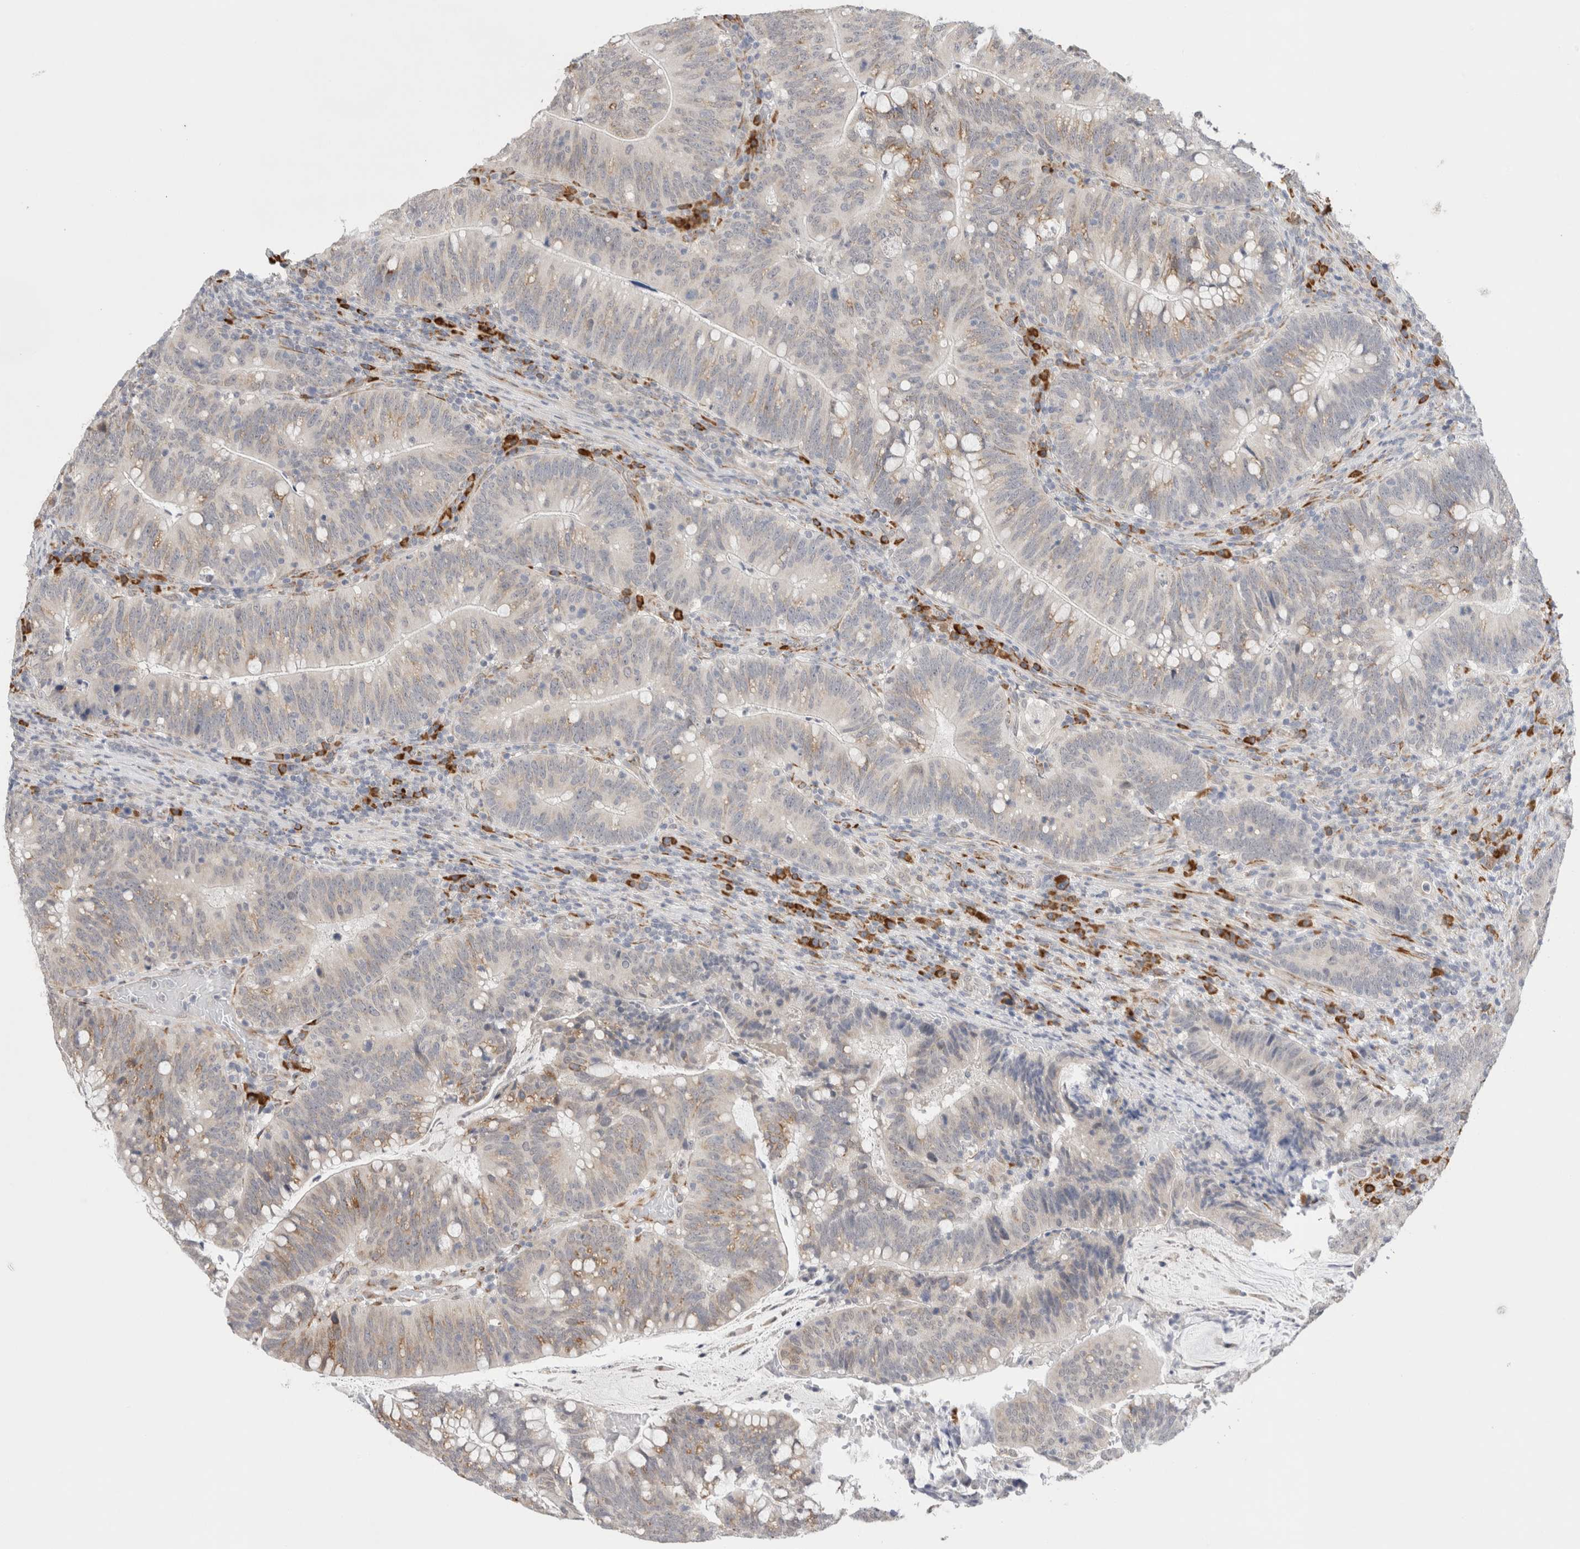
{"staining": {"intensity": "moderate", "quantity": "<25%", "location": "cytoplasmic/membranous"}, "tissue": "colorectal cancer", "cell_type": "Tumor cells", "image_type": "cancer", "snomed": [{"axis": "morphology", "description": "Adenocarcinoma, NOS"}, {"axis": "topography", "description": "Colon"}], "caption": "Adenocarcinoma (colorectal) stained for a protein (brown) shows moderate cytoplasmic/membranous positive staining in about <25% of tumor cells.", "gene": "HDLBP", "patient": {"sex": "female", "age": 66}}